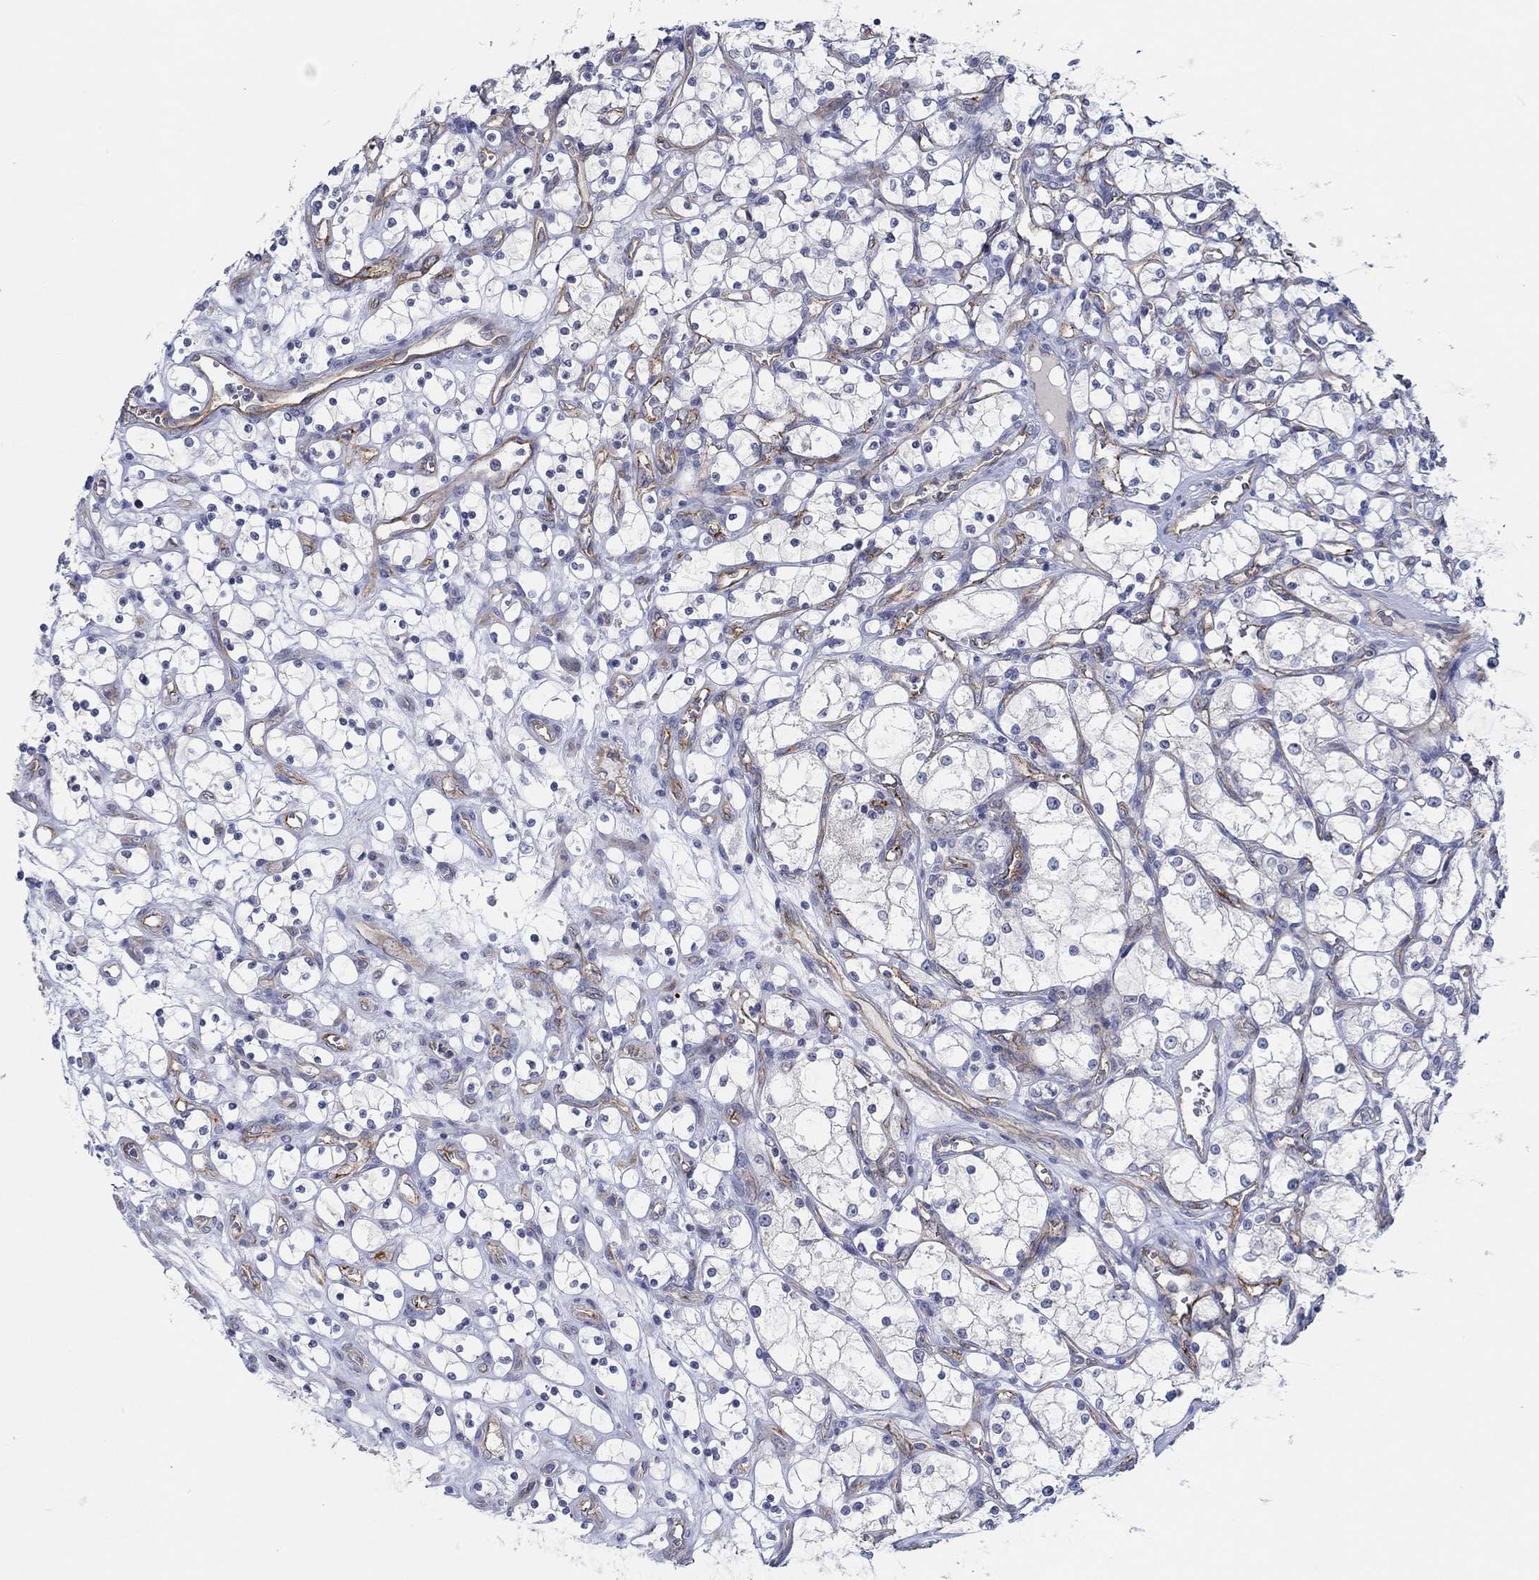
{"staining": {"intensity": "negative", "quantity": "none", "location": "none"}, "tissue": "renal cancer", "cell_type": "Tumor cells", "image_type": "cancer", "snomed": [{"axis": "morphology", "description": "Adenocarcinoma, NOS"}, {"axis": "topography", "description": "Kidney"}], "caption": "High magnification brightfield microscopy of renal cancer (adenocarcinoma) stained with DAB (brown) and counterstained with hematoxylin (blue): tumor cells show no significant staining.", "gene": "GJA5", "patient": {"sex": "female", "age": 69}}